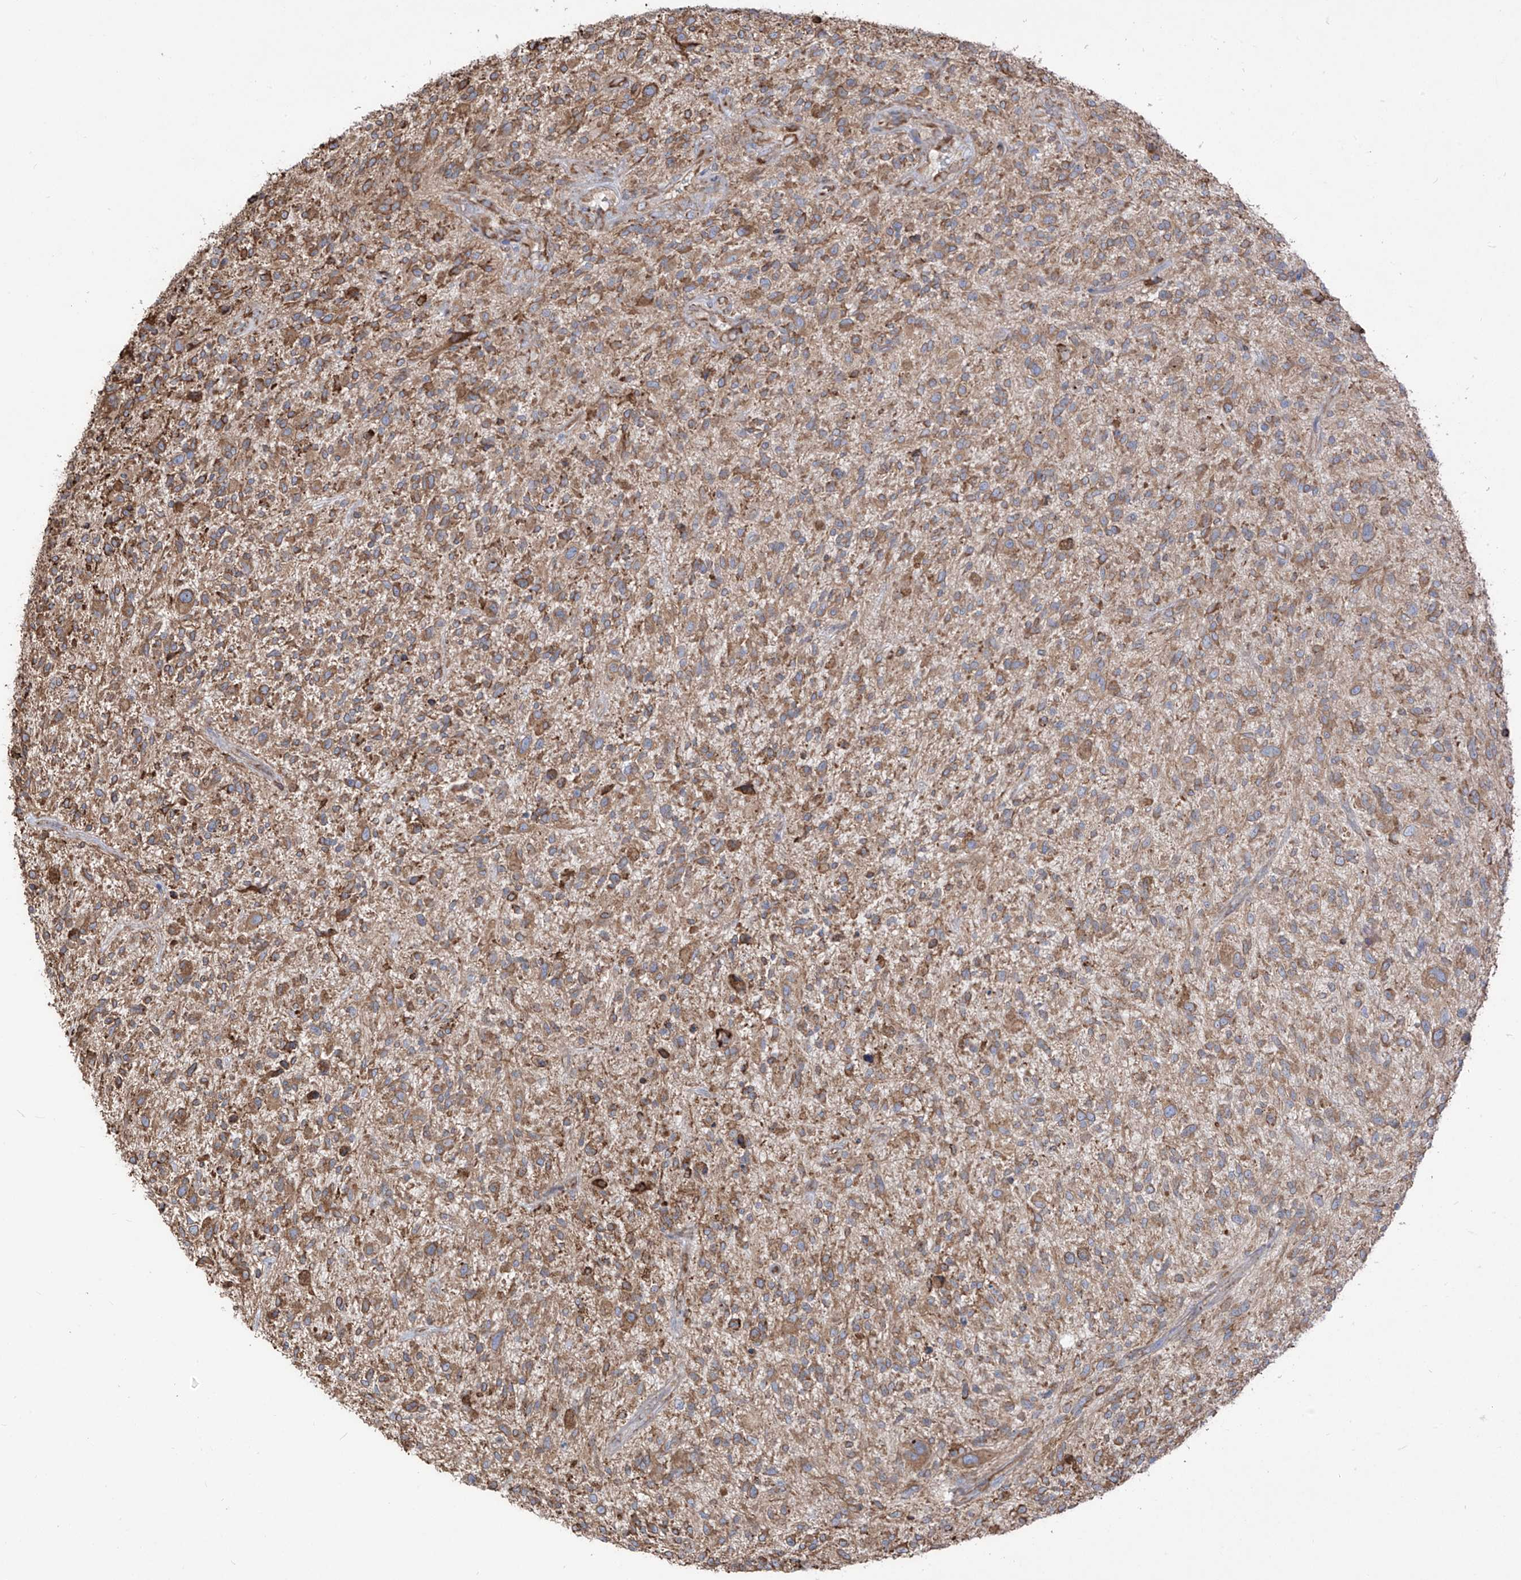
{"staining": {"intensity": "moderate", "quantity": ">75%", "location": "cytoplasmic/membranous"}, "tissue": "glioma", "cell_type": "Tumor cells", "image_type": "cancer", "snomed": [{"axis": "morphology", "description": "Glioma, malignant, High grade"}, {"axis": "topography", "description": "Brain"}], "caption": "Protein staining of malignant glioma (high-grade) tissue exhibits moderate cytoplasmic/membranous staining in approximately >75% of tumor cells.", "gene": "PDIA6", "patient": {"sex": "male", "age": 47}}